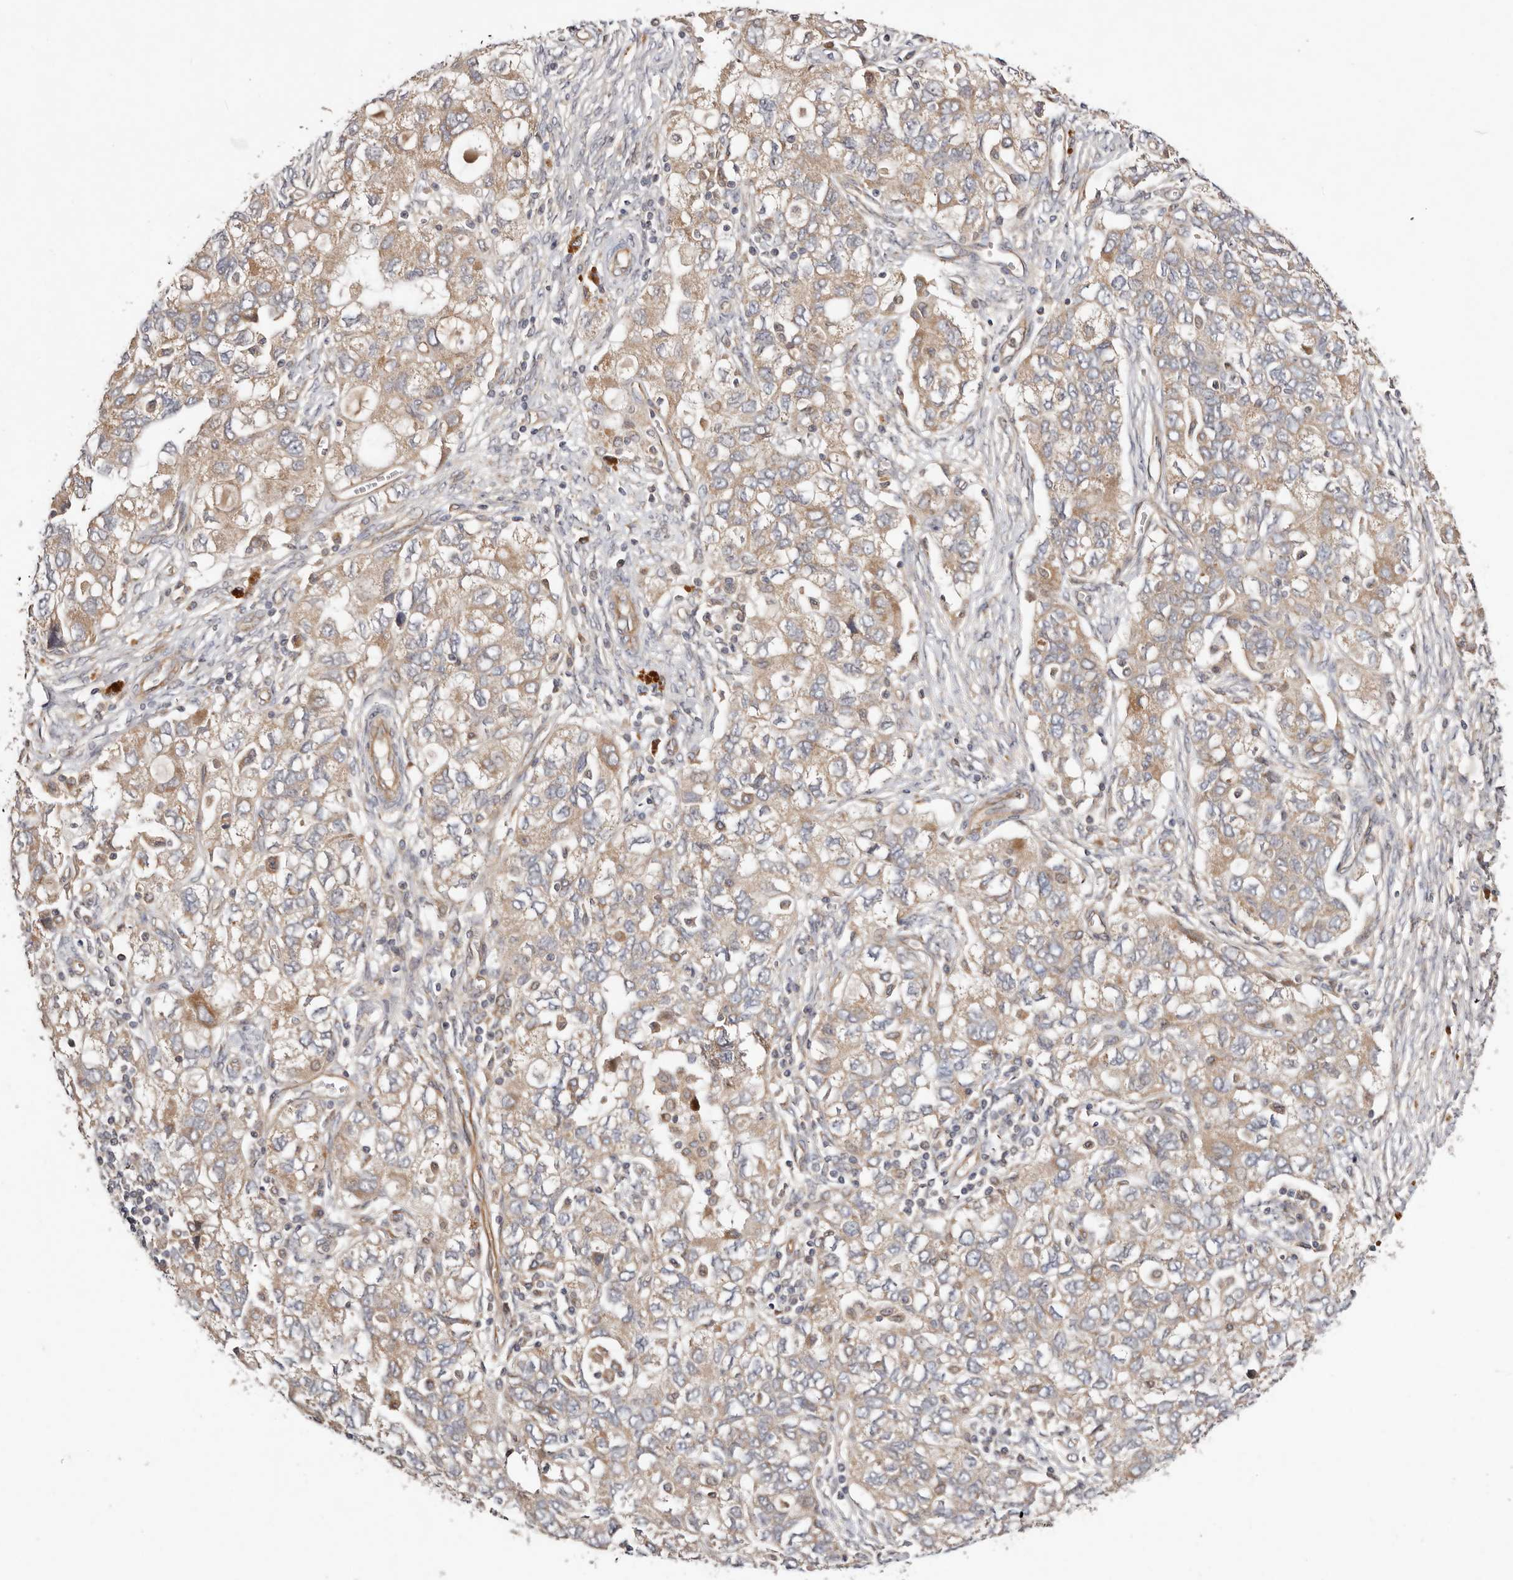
{"staining": {"intensity": "weak", "quantity": ">75%", "location": "cytoplasmic/membranous"}, "tissue": "ovarian cancer", "cell_type": "Tumor cells", "image_type": "cancer", "snomed": [{"axis": "morphology", "description": "Carcinoma, NOS"}, {"axis": "morphology", "description": "Cystadenocarcinoma, serous, NOS"}, {"axis": "topography", "description": "Ovary"}], "caption": "IHC staining of ovarian cancer, which displays low levels of weak cytoplasmic/membranous positivity in about >75% of tumor cells indicating weak cytoplasmic/membranous protein positivity. The staining was performed using DAB (3,3'-diaminobenzidine) (brown) for protein detection and nuclei were counterstained in hematoxylin (blue).", "gene": "MACF1", "patient": {"sex": "female", "age": 69}}